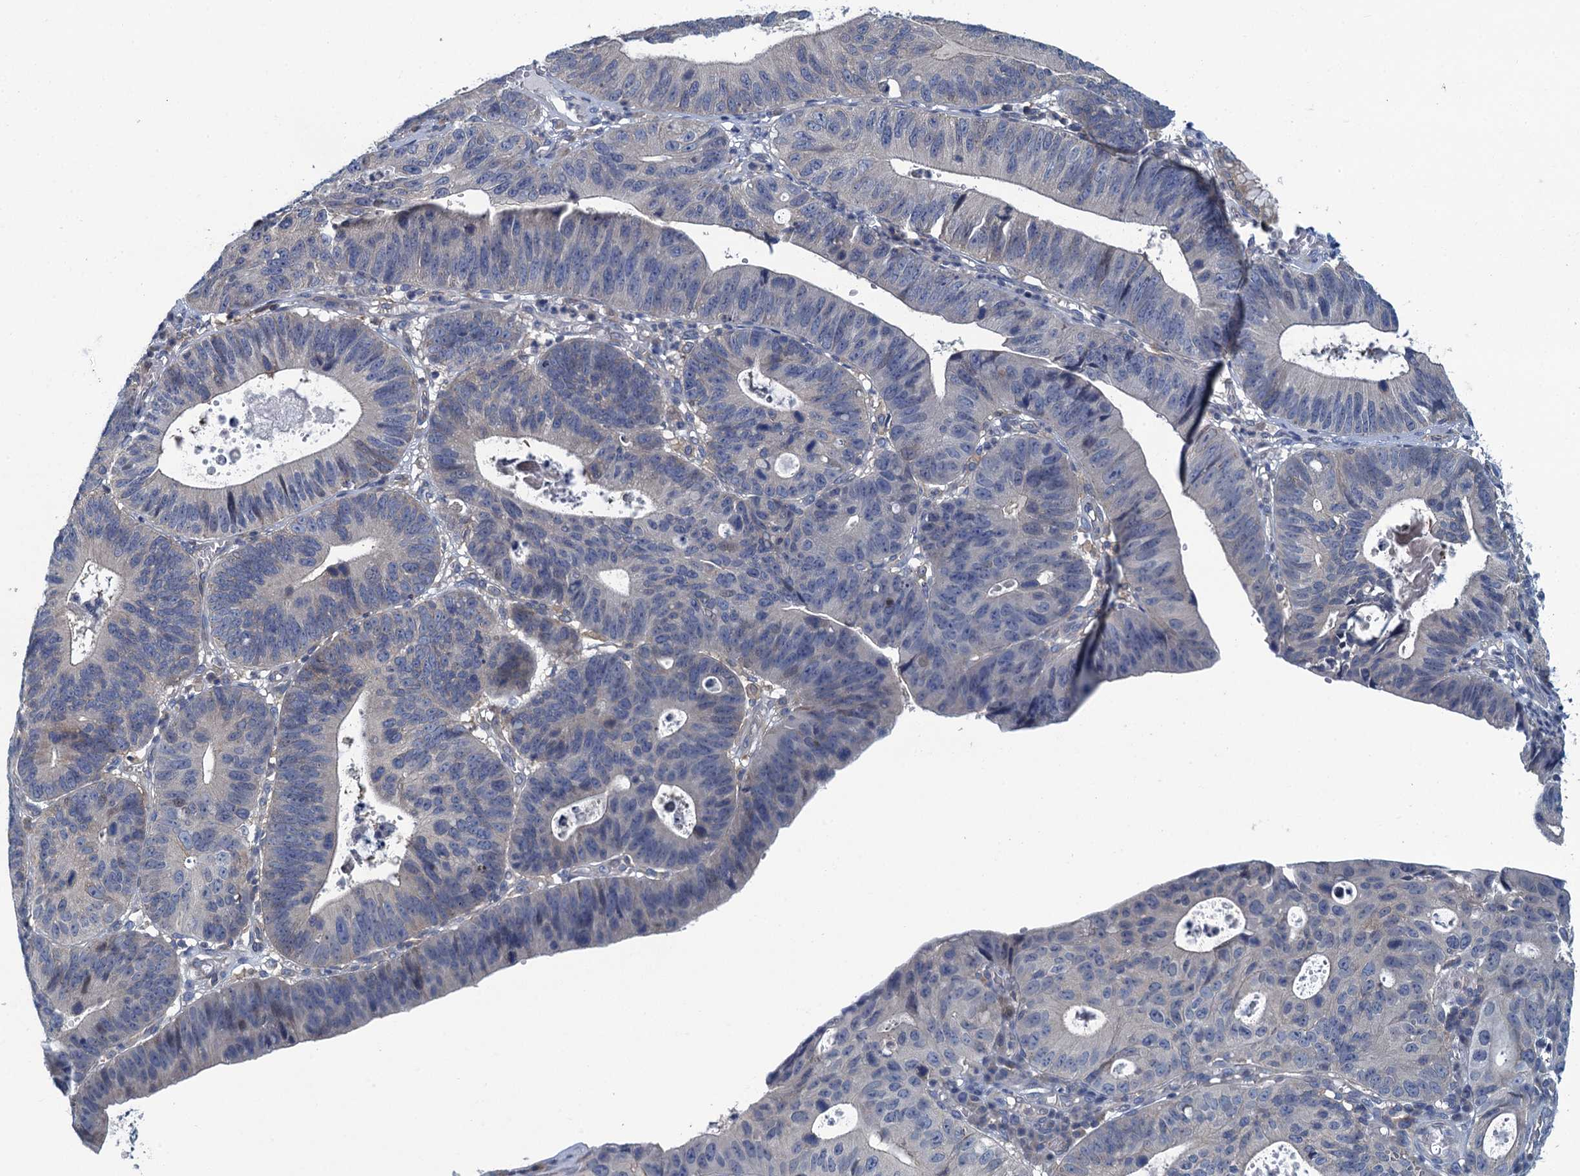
{"staining": {"intensity": "negative", "quantity": "none", "location": "none"}, "tissue": "stomach cancer", "cell_type": "Tumor cells", "image_type": "cancer", "snomed": [{"axis": "morphology", "description": "Adenocarcinoma, NOS"}, {"axis": "topography", "description": "Stomach"}], "caption": "A histopathology image of adenocarcinoma (stomach) stained for a protein exhibits no brown staining in tumor cells.", "gene": "NCKAP1L", "patient": {"sex": "male", "age": 59}}